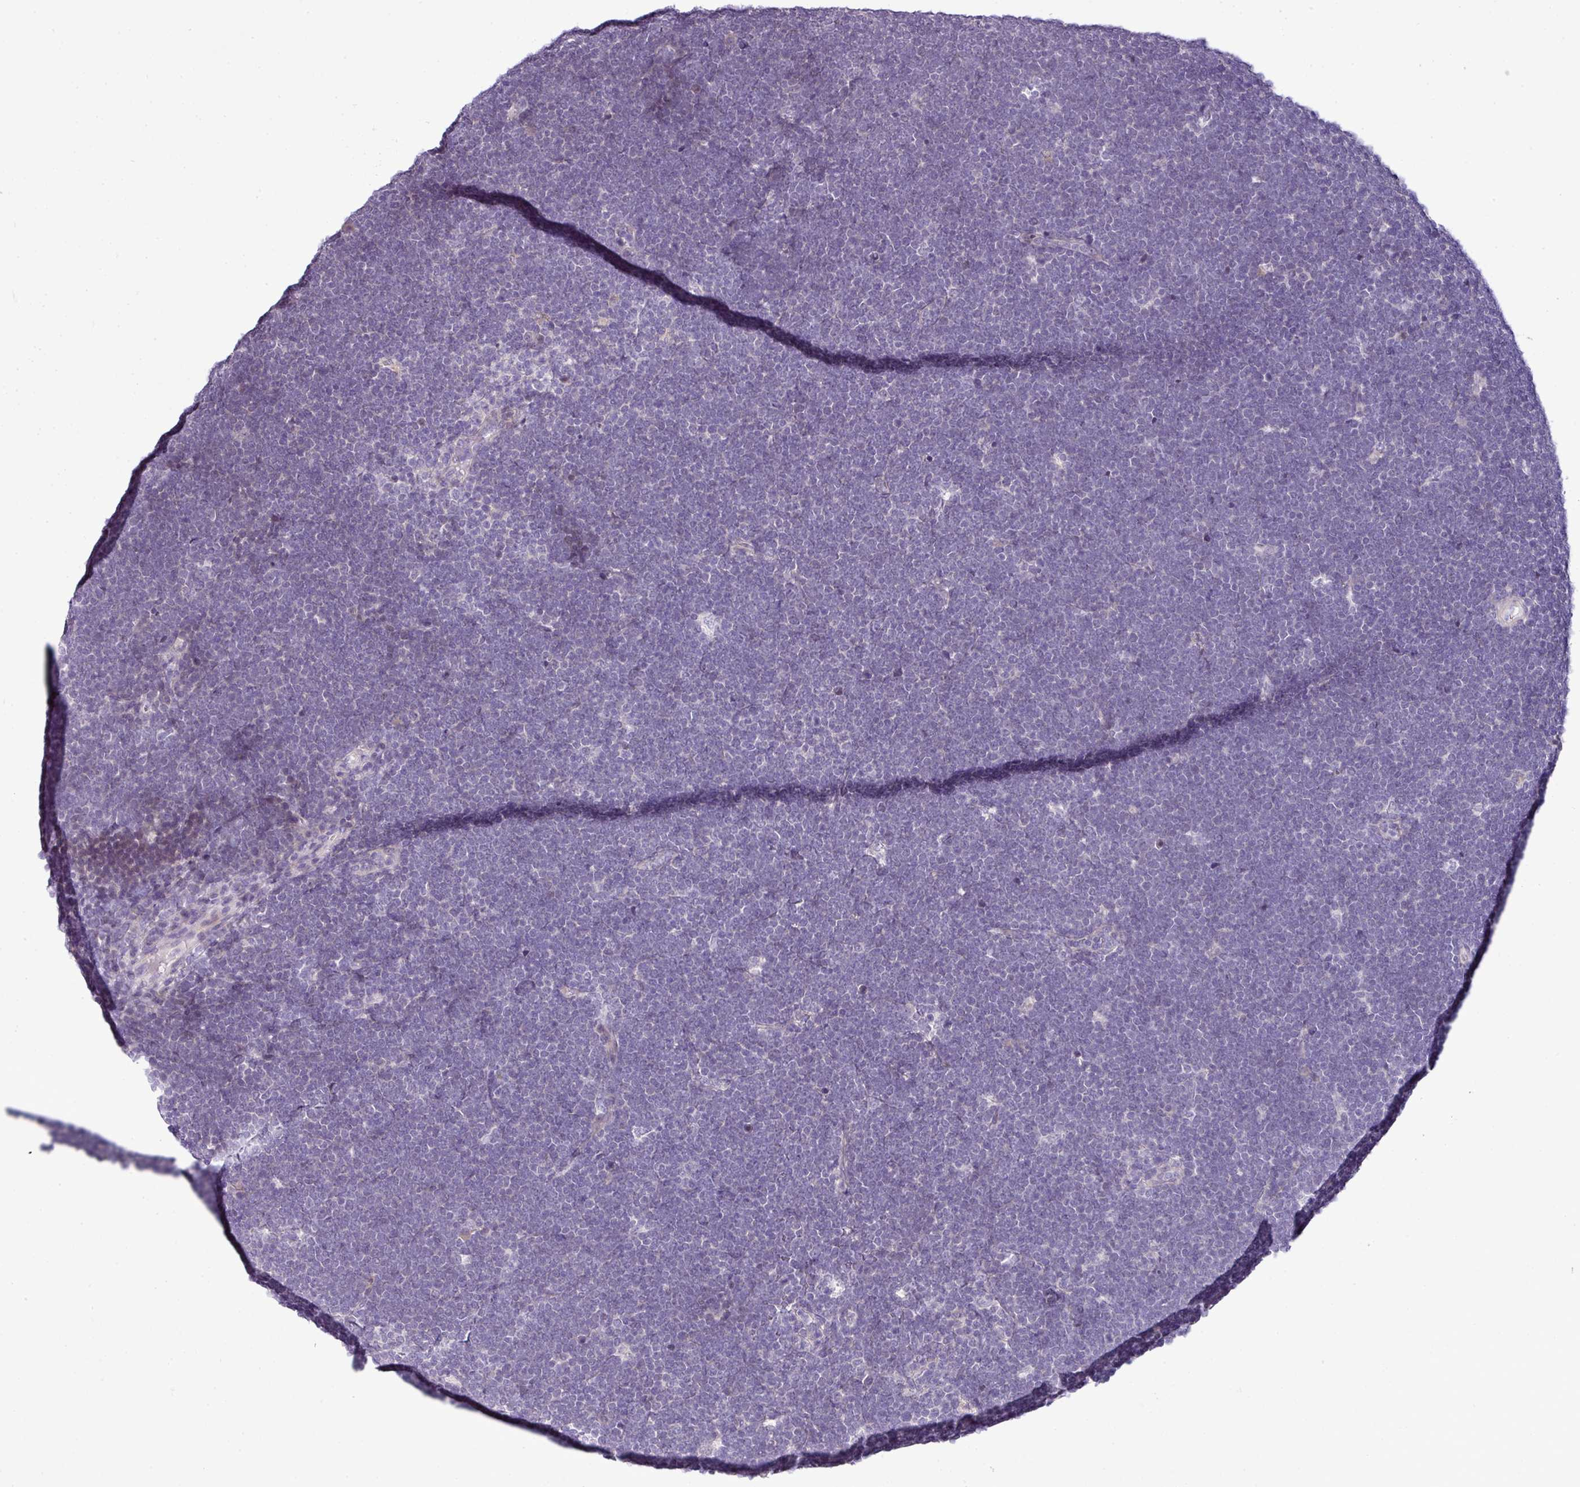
{"staining": {"intensity": "negative", "quantity": "none", "location": "none"}, "tissue": "lymphoma", "cell_type": "Tumor cells", "image_type": "cancer", "snomed": [{"axis": "morphology", "description": "Malignant lymphoma, non-Hodgkin's type, High grade"}, {"axis": "topography", "description": "Lymph node"}], "caption": "The photomicrograph demonstrates no staining of tumor cells in lymphoma.", "gene": "TEX30", "patient": {"sex": "male", "age": 13}}